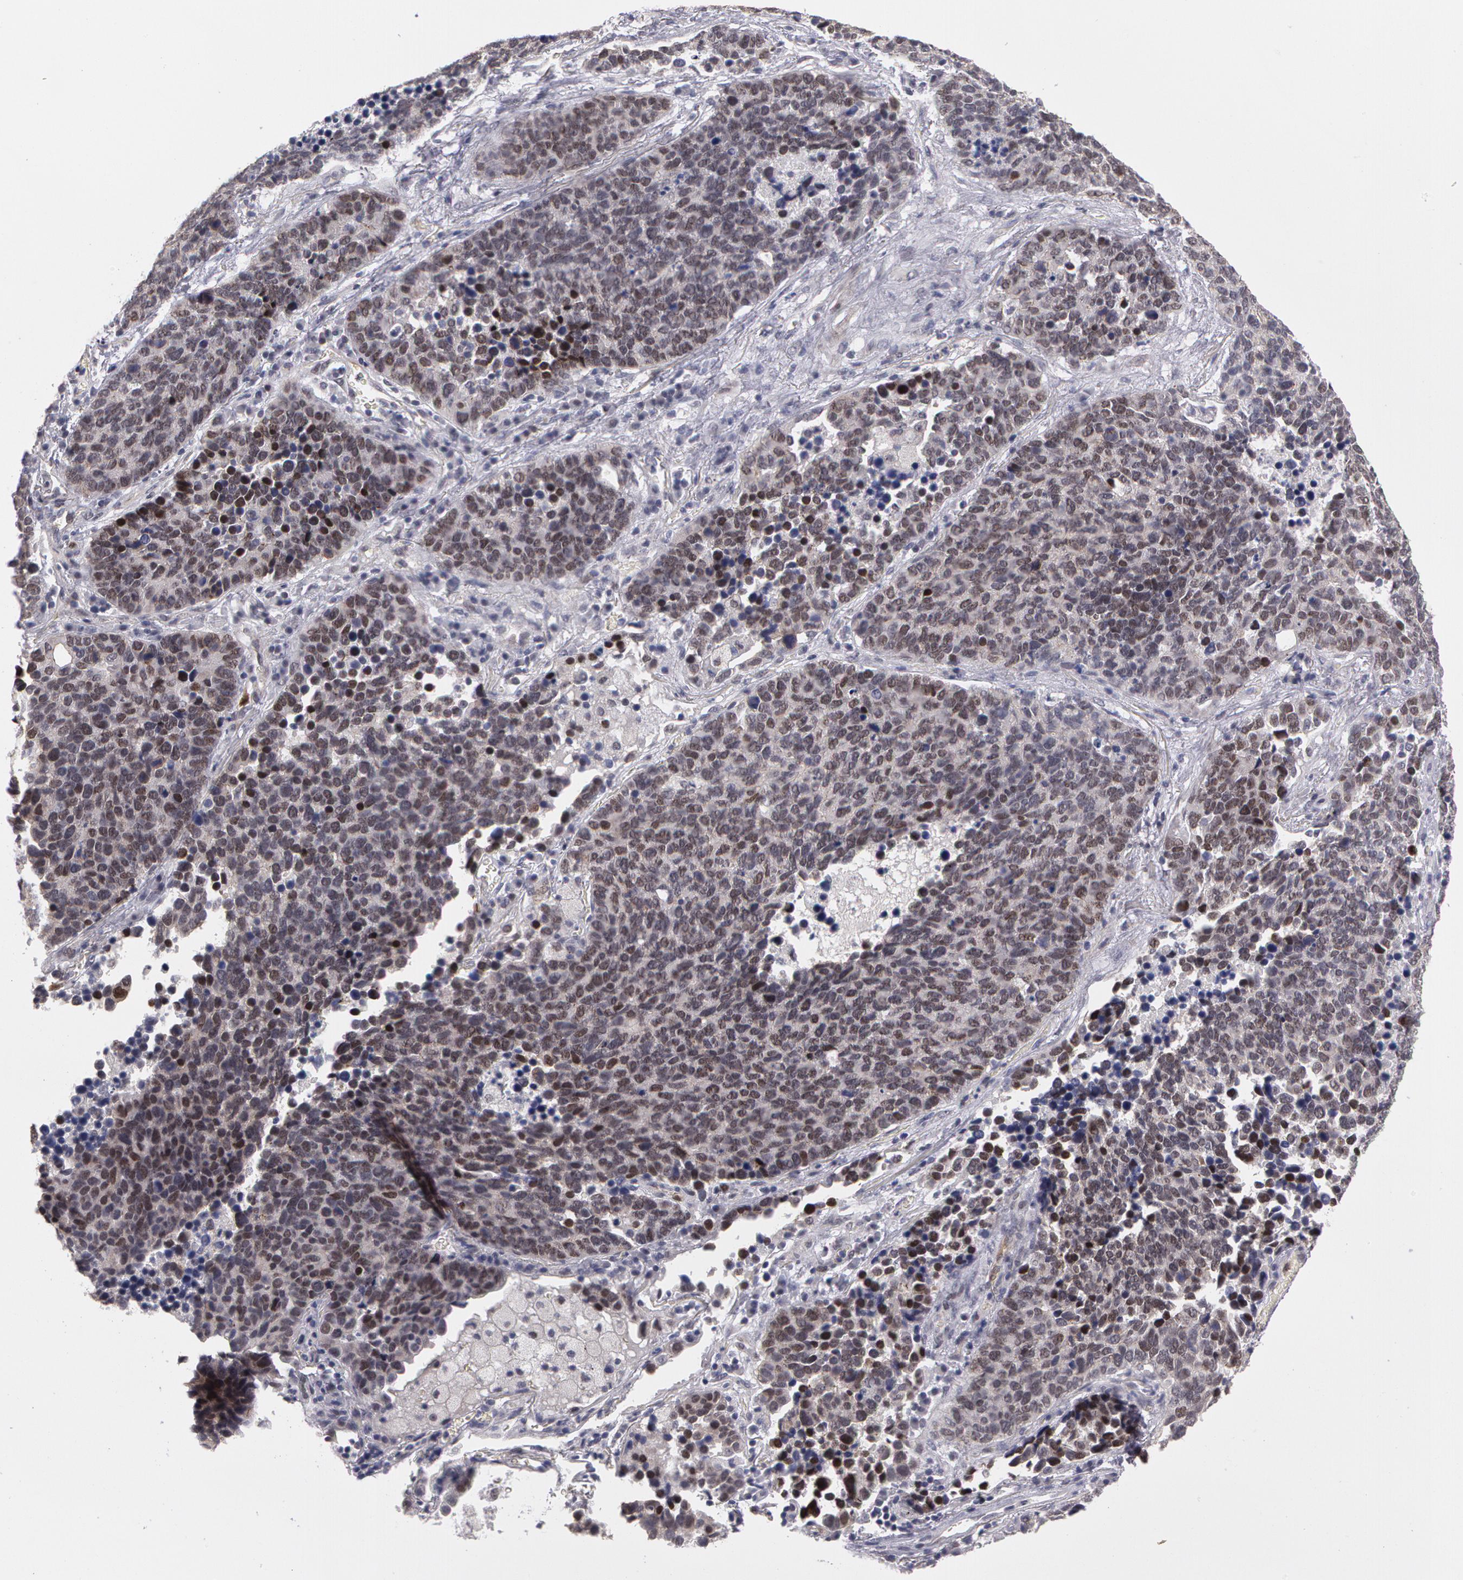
{"staining": {"intensity": "weak", "quantity": "<25%", "location": "nuclear"}, "tissue": "lung cancer", "cell_type": "Tumor cells", "image_type": "cancer", "snomed": [{"axis": "morphology", "description": "Neoplasm, malignant, NOS"}, {"axis": "topography", "description": "Lung"}], "caption": "Protein analysis of lung neoplasm (malignant) demonstrates no significant positivity in tumor cells.", "gene": "PRICKLE1", "patient": {"sex": "female", "age": 75}}